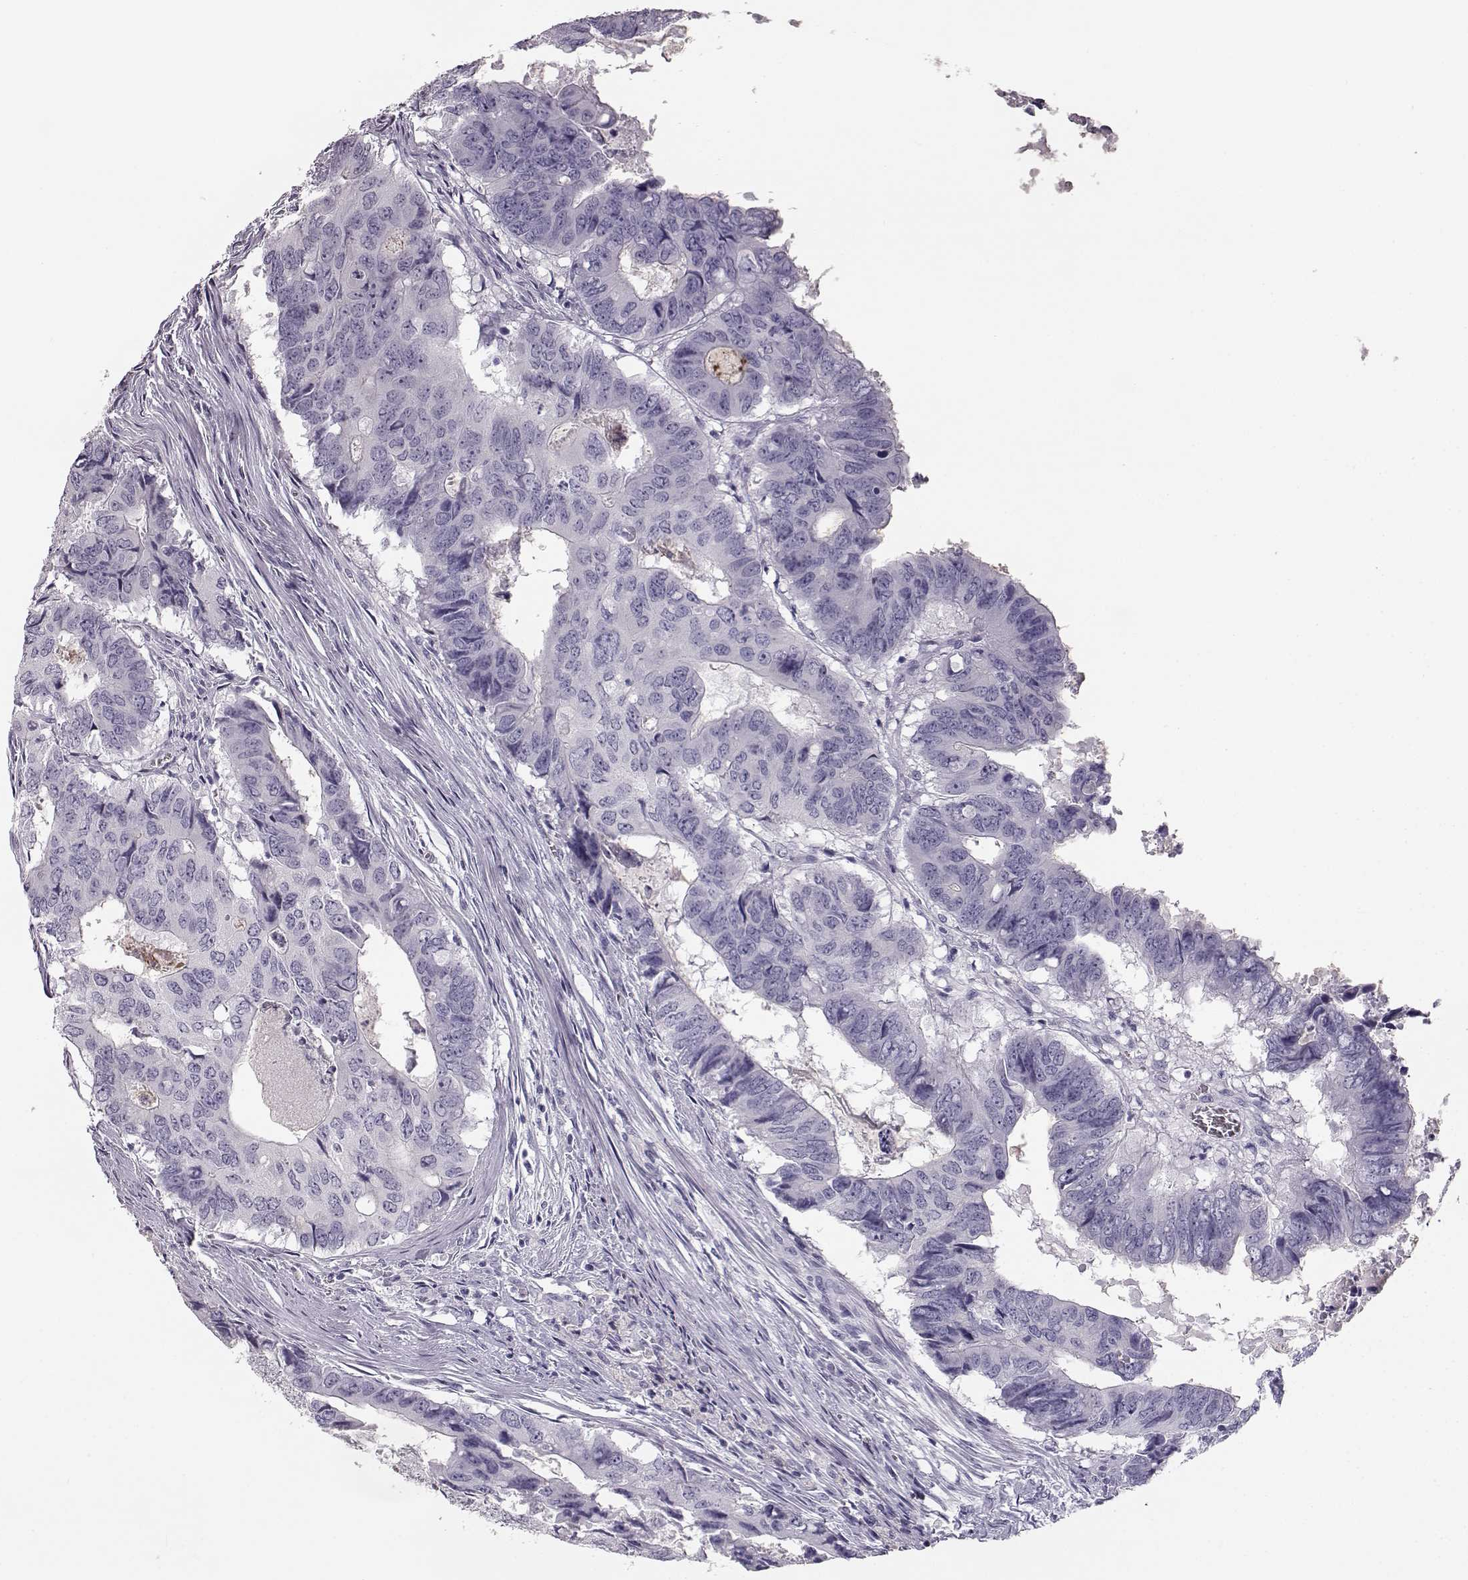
{"staining": {"intensity": "negative", "quantity": "none", "location": "none"}, "tissue": "colorectal cancer", "cell_type": "Tumor cells", "image_type": "cancer", "snomed": [{"axis": "morphology", "description": "Adenocarcinoma, NOS"}, {"axis": "topography", "description": "Colon"}], "caption": "Immunohistochemical staining of human adenocarcinoma (colorectal) demonstrates no significant staining in tumor cells.", "gene": "NPTXR", "patient": {"sex": "male", "age": 79}}